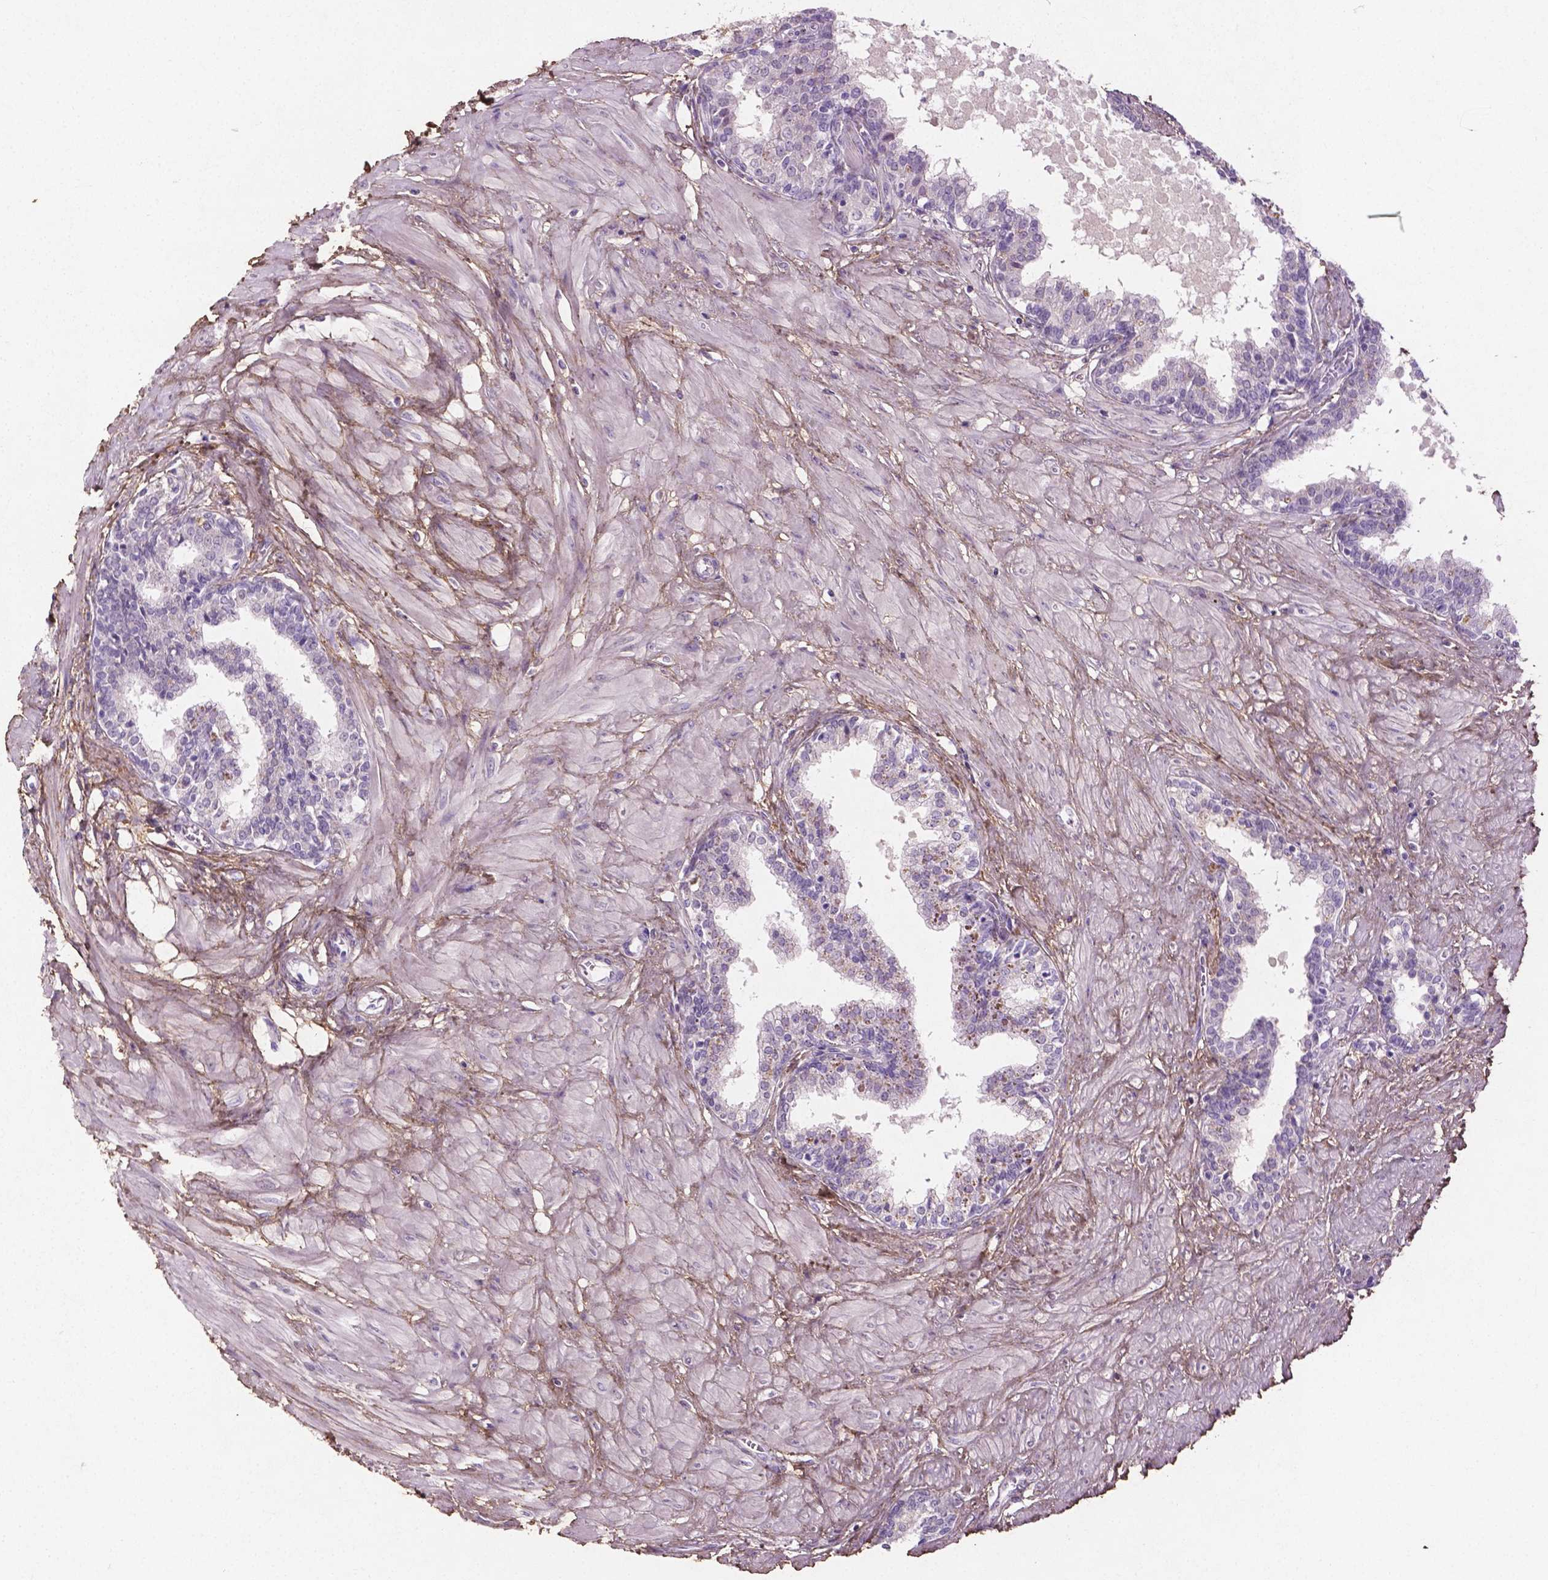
{"staining": {"intensity": "negative", "quantity": "none", "location": "none"}, "tissue": "prostate", "cell_type": "Glandular cells", "image_type": "normal", "snomed": [{"axis": "morphology", "description": "Normal tissue, NOS"}, {"axis": "topography", "description": "Prostate"}], "caption": "This photomicrograph is of unremarkable prostate stained with IHC to label a protein in brown with the nuclei are counter-stained blue. There is no expression in glandular cells.", "gene": "DLG2", "patient": {"sex": "male", "age": 55}}